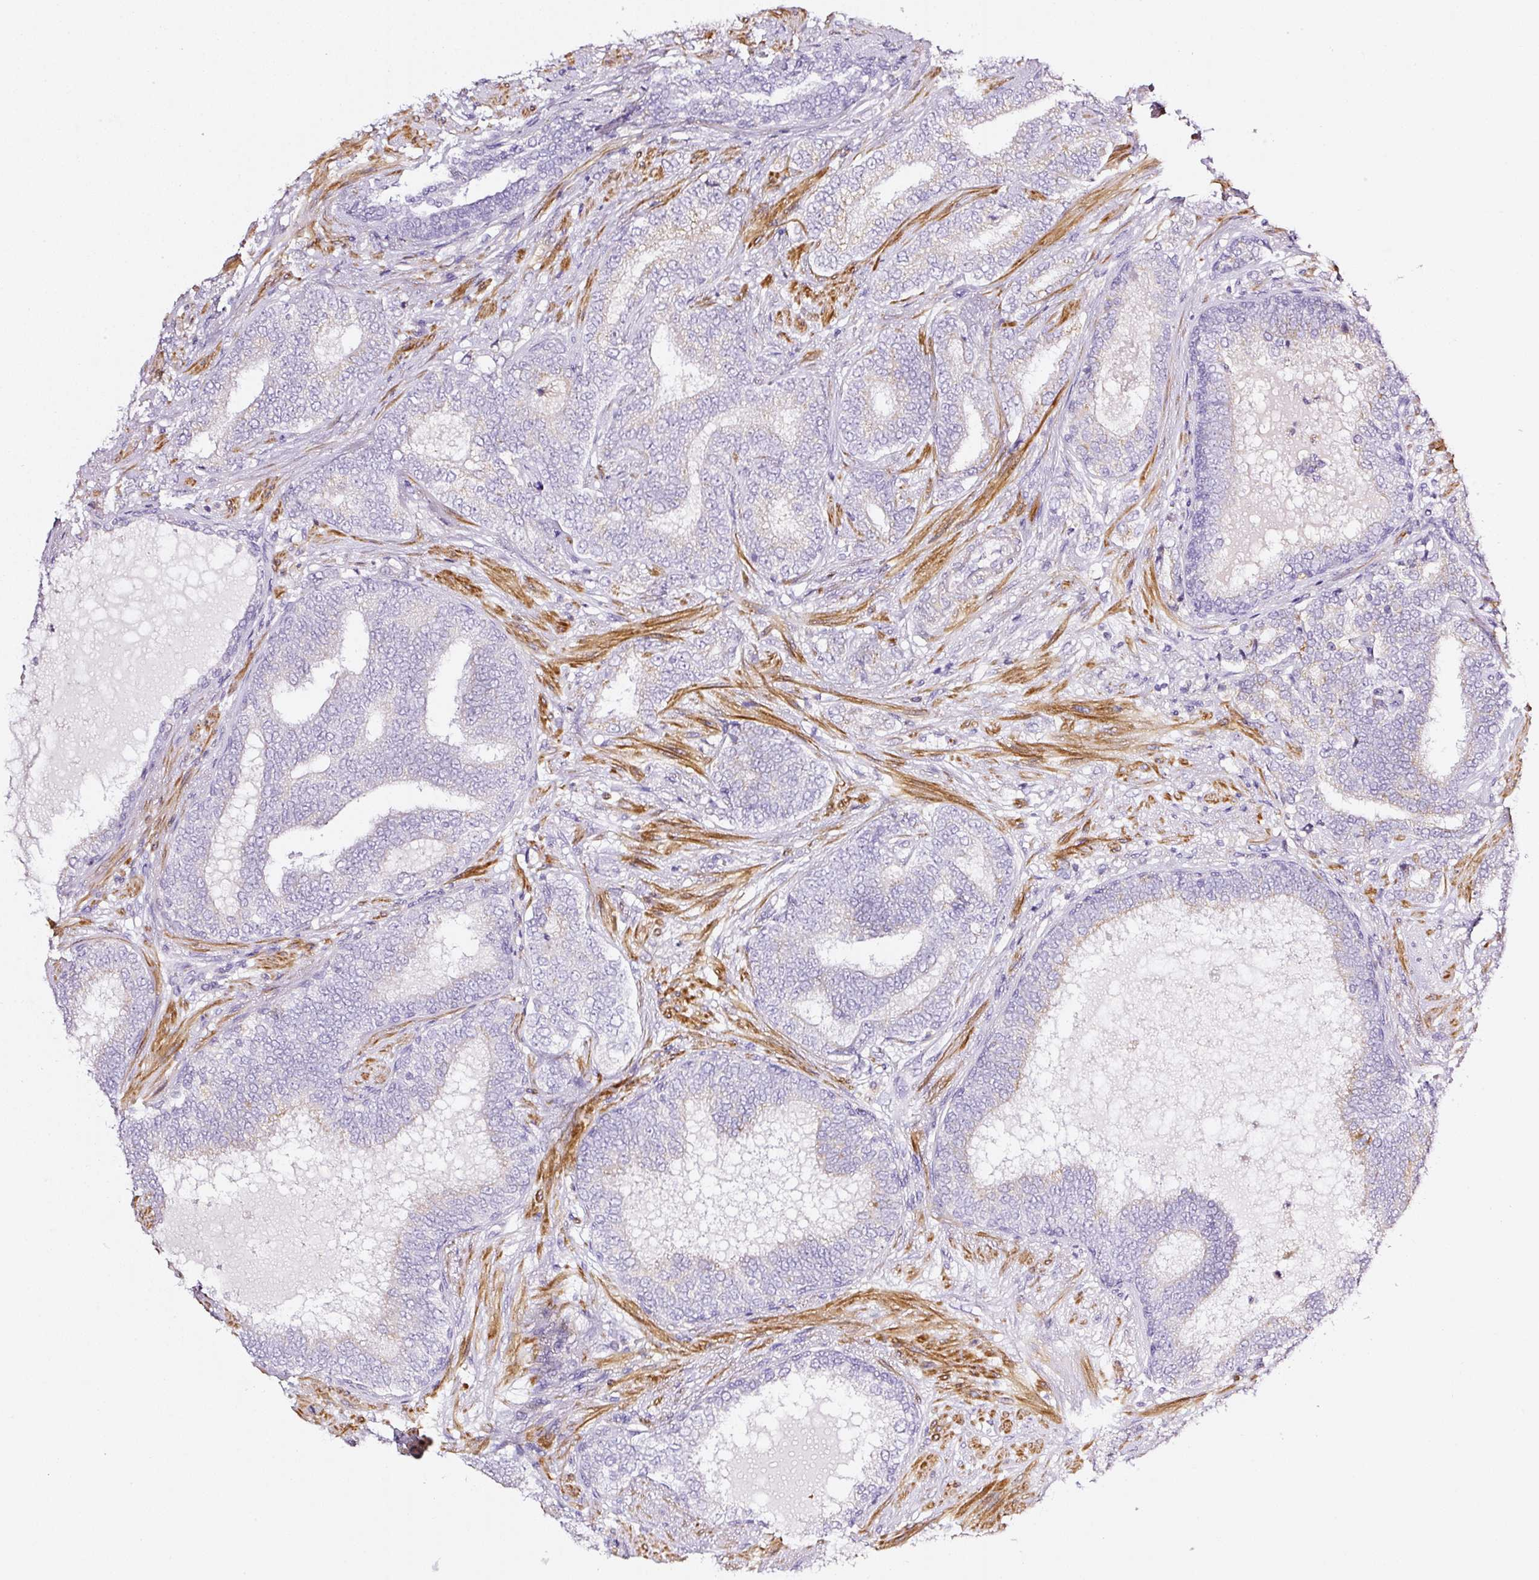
{"staining": {"intensity": "negative", "quantity": "none", "location": "none"}, "tissue": "prostate cancer", "cell_type": "Tumor cells", "image_type": "cancer", "snomed": [{"axis": "morphology", "description": "Adenocarcinoma, High grade"}, {"axis": "topography", "description": "Prostate"}], "caption": "A histopathology image of human prostate cancer is negative for staining in tumor cells. (DAB IHC, high magnification).", "gene": "CYB561A3", "patient": {"sex": "male", "age": 72}}